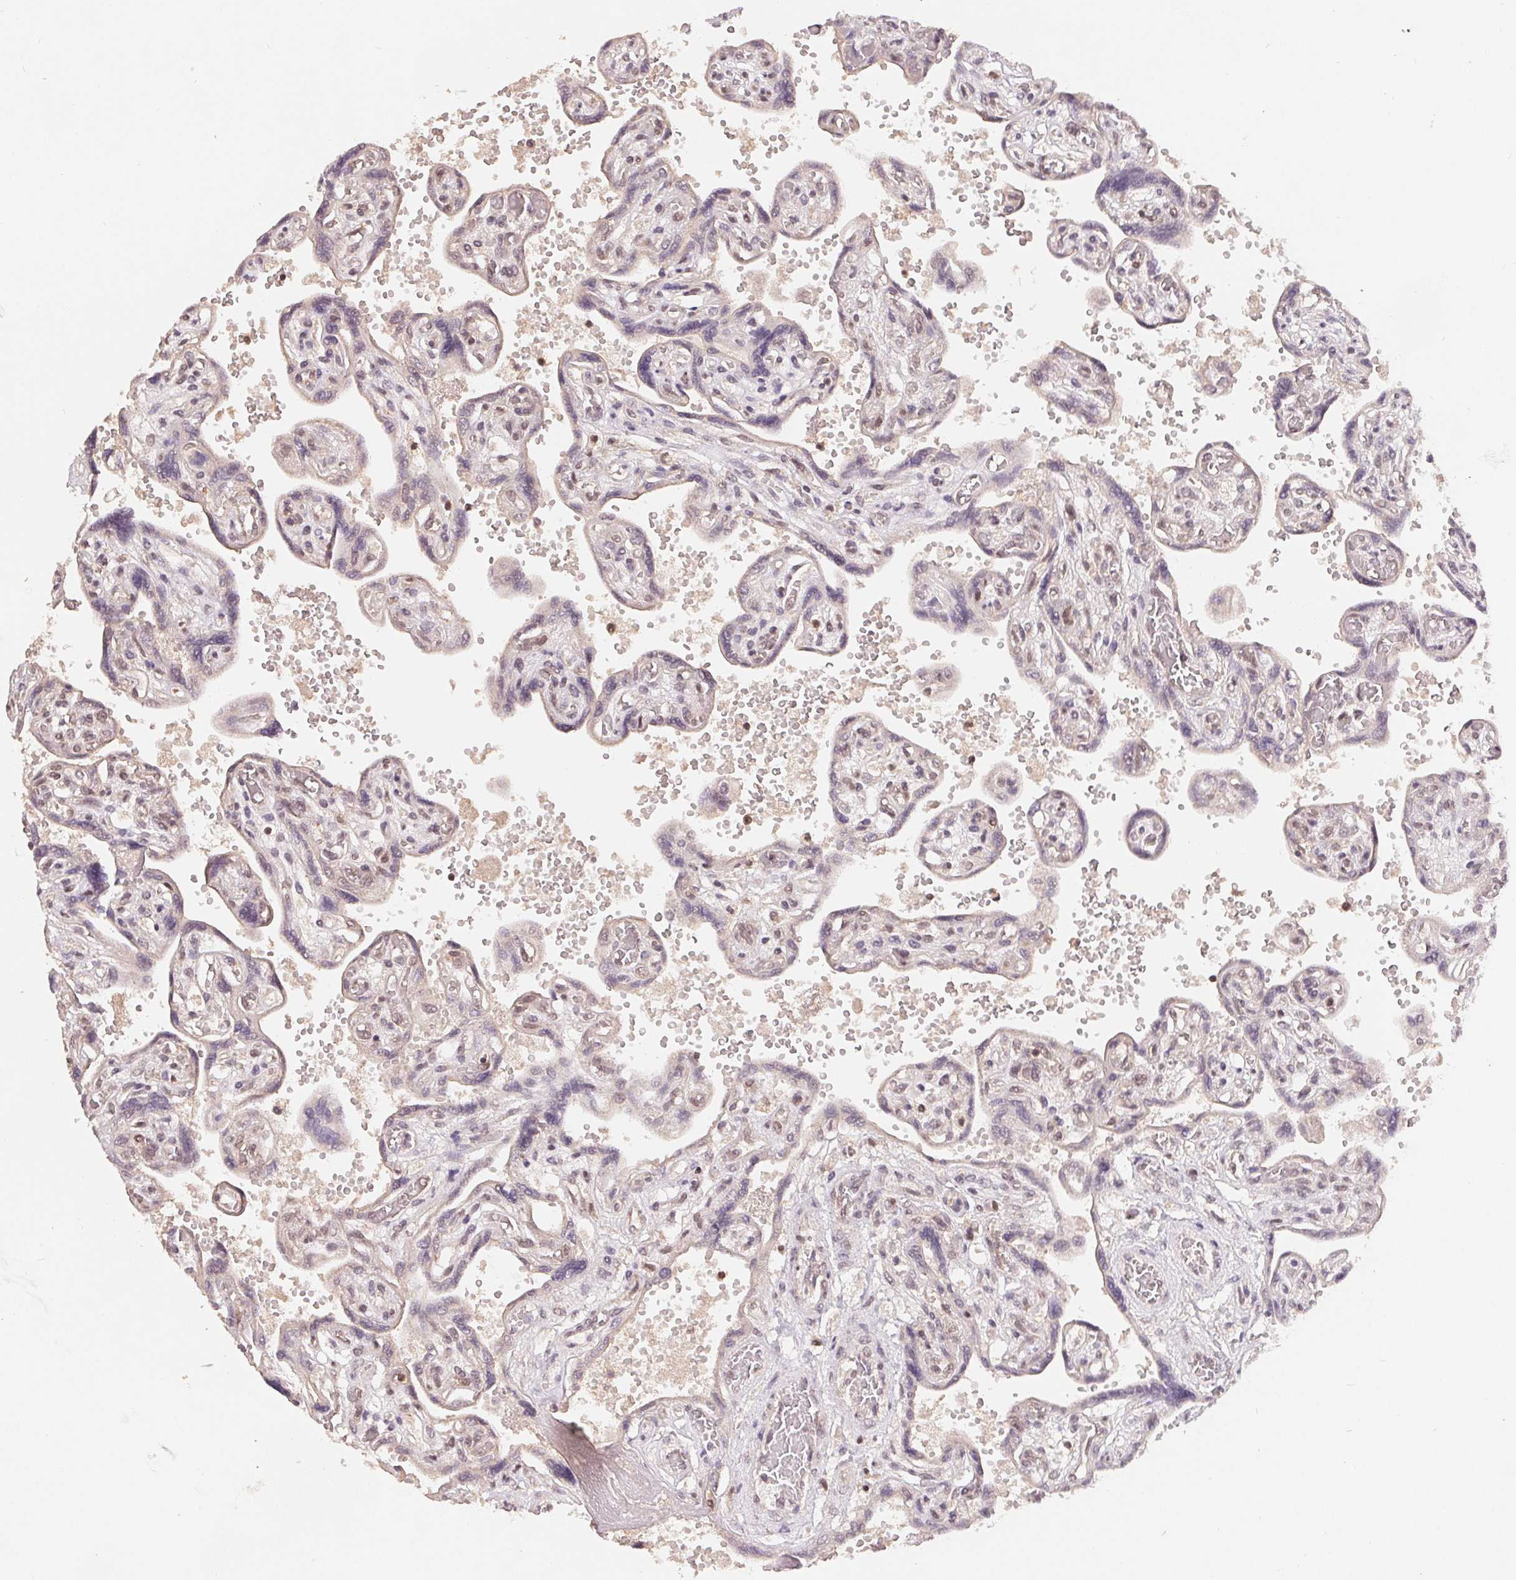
{"staining": {"intensity": "moderate", "quantity": "<25%", "location": "nuclear"}, "tissue": "placenta", "cell_type": "Trophoblastic cells", "image_type": "normal", "snomed": [{"axis": "morphology", "description": "Normal tissue, NOS"}, {"axis": "topography", "description": "Placenta"}], "caption": "DAB (3,3'-diaminobenzidine) immunohistochemical staining of unremarkable human placenta displays moderate nuclear protein staining in approximately <25% of trophoblastic cells.", "gene": "HMGN3", "patient": {"sex": "female", "age": 32}}